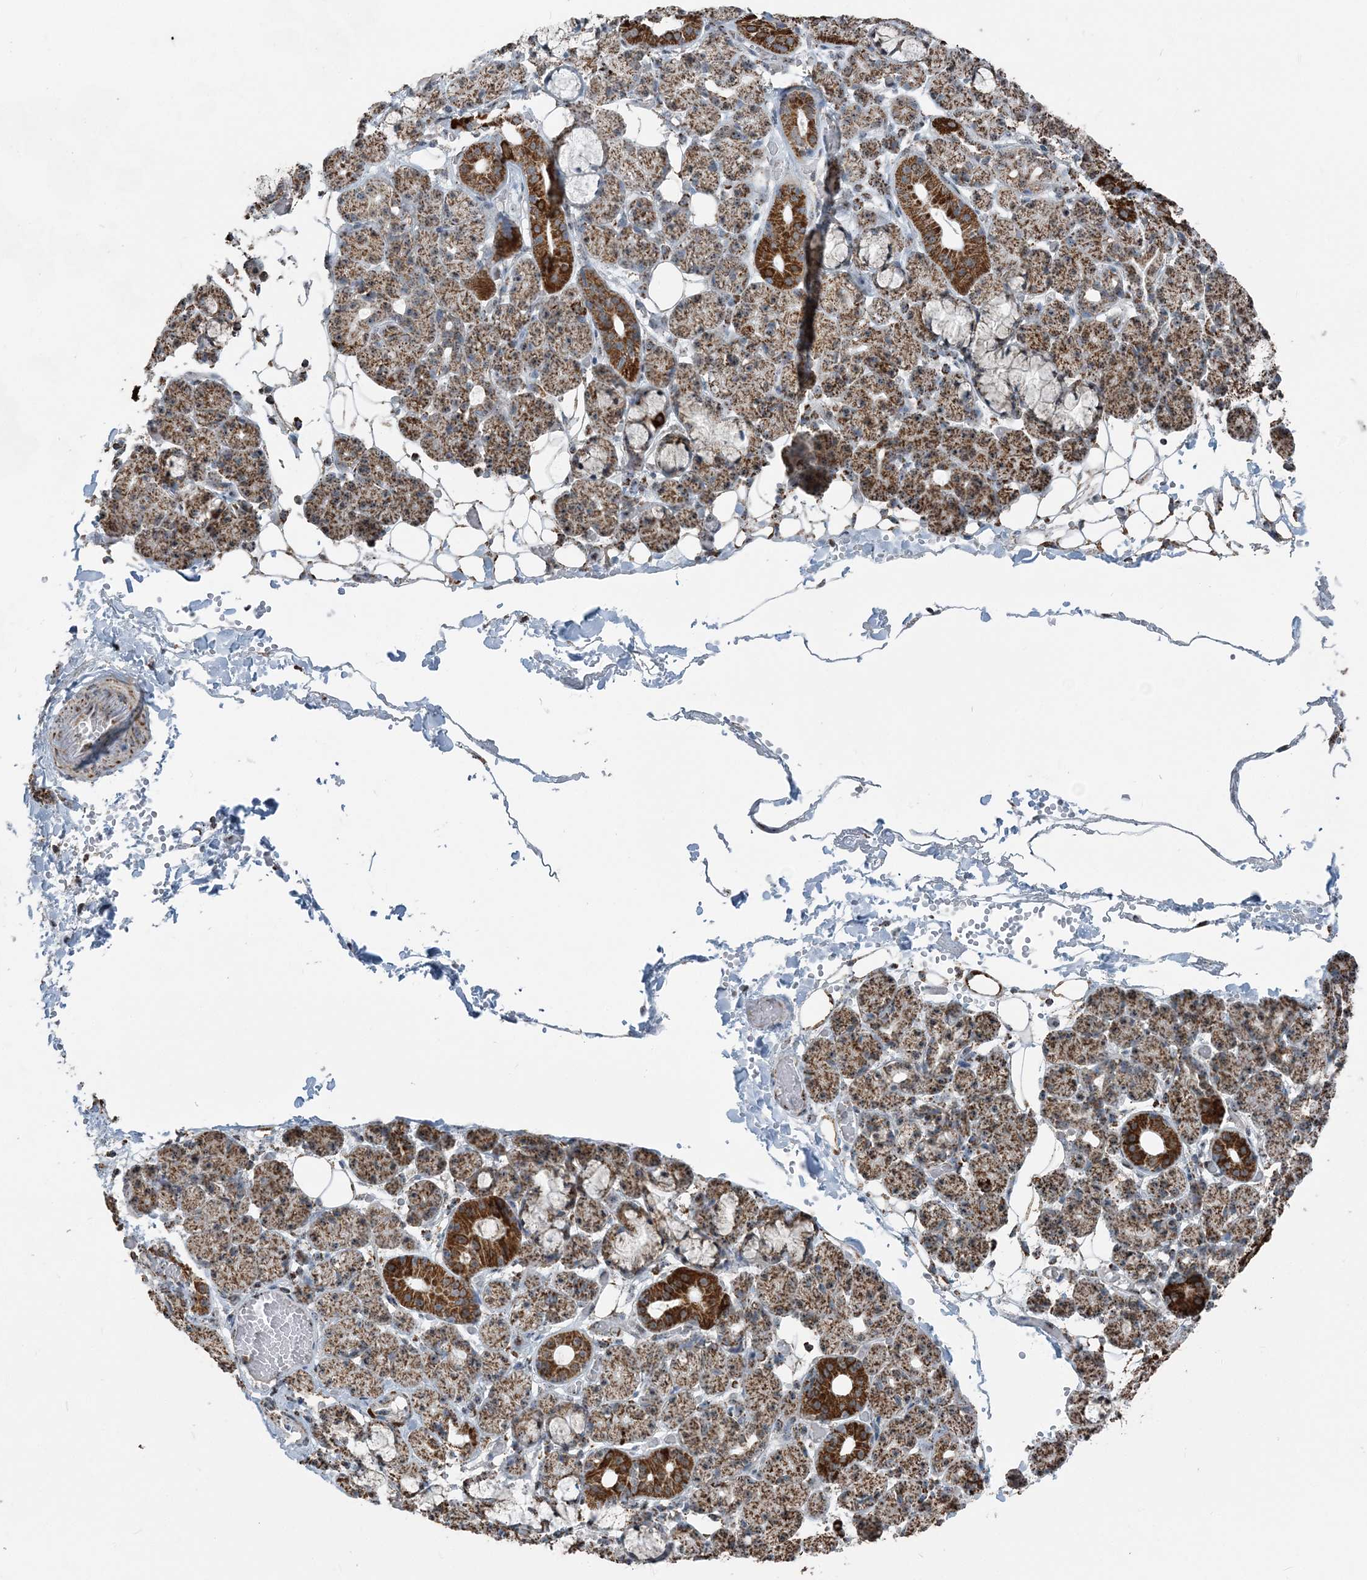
{"staining": {"intensity": "strong", "quantity": "25%-75%", "location": "cytoplasmic/membranous"}, "tissue": "salivary gland", "cell_type": "Glandular cells", "image_type": "normal", "snomed": [{"axis": "morphology", "description": "Normal tissue, NOS"}, {"axis": "topography", "description": "Salivary gland"}], "caption": "Benign salivary gland exhibits strong cytoplasmic/membranous positivity in approximately 25%-75% of glandular cells, visualized by immunohistochemistry.", "gene": "SUCLG1", "patient": {"sex": "male", "age": 63}}